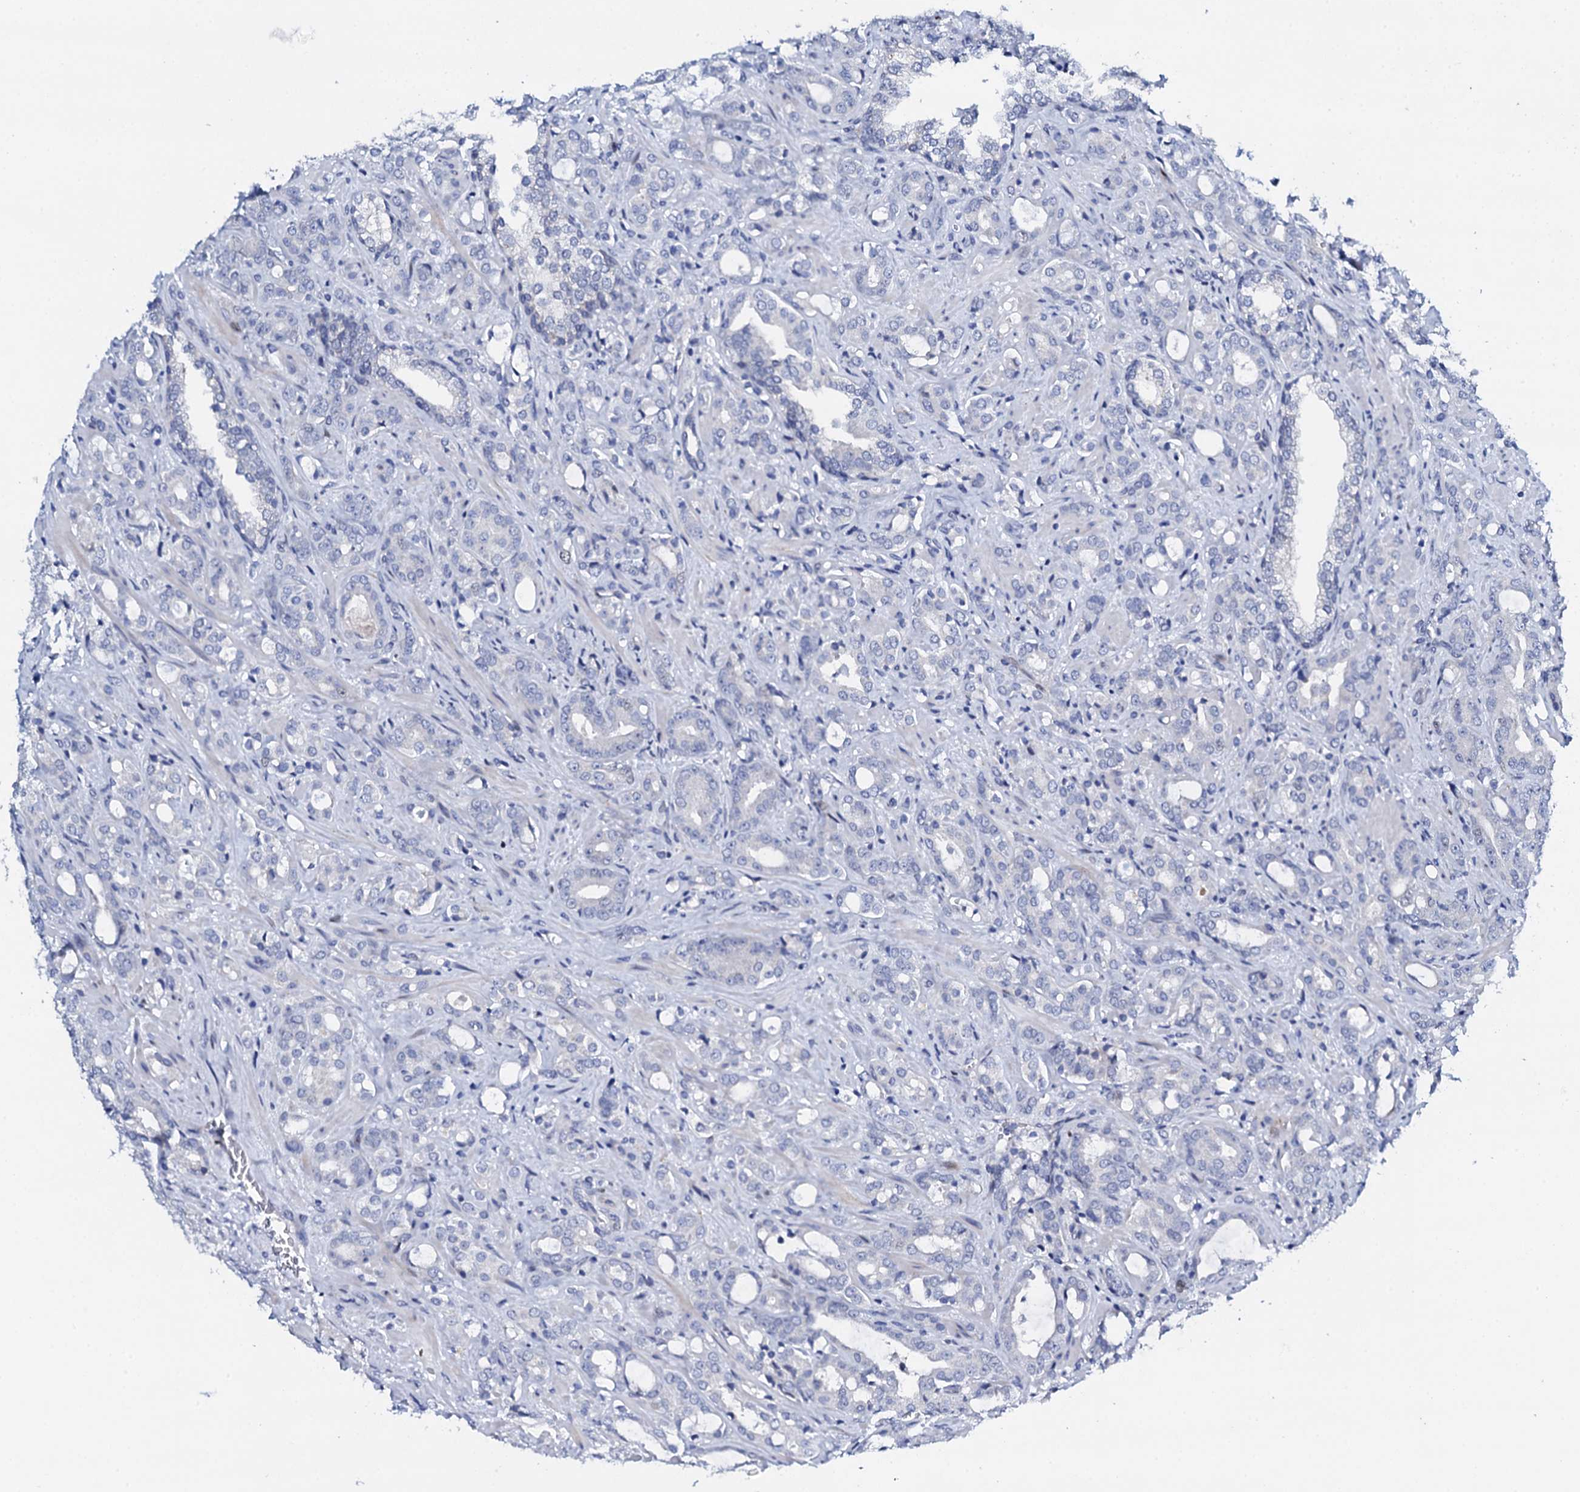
{"staining": {"intensity": "negative", "quantity": "none", "location": "none"}, "tissue": "prostate cancer", "cell_type": "Tumor cells", "image_type": "cancer", "snomed": [{"axis": "morphology", "description": "Adenocarcinoma, High grade"}, {"axis": "topography", "description": "Prostate"}], "caption": "Photomicrograph shows no protein staining in tumor cells of prostate cancer tissue.", "gene": "NUDT13", "patient": {"sex": "male", "age": 72}}